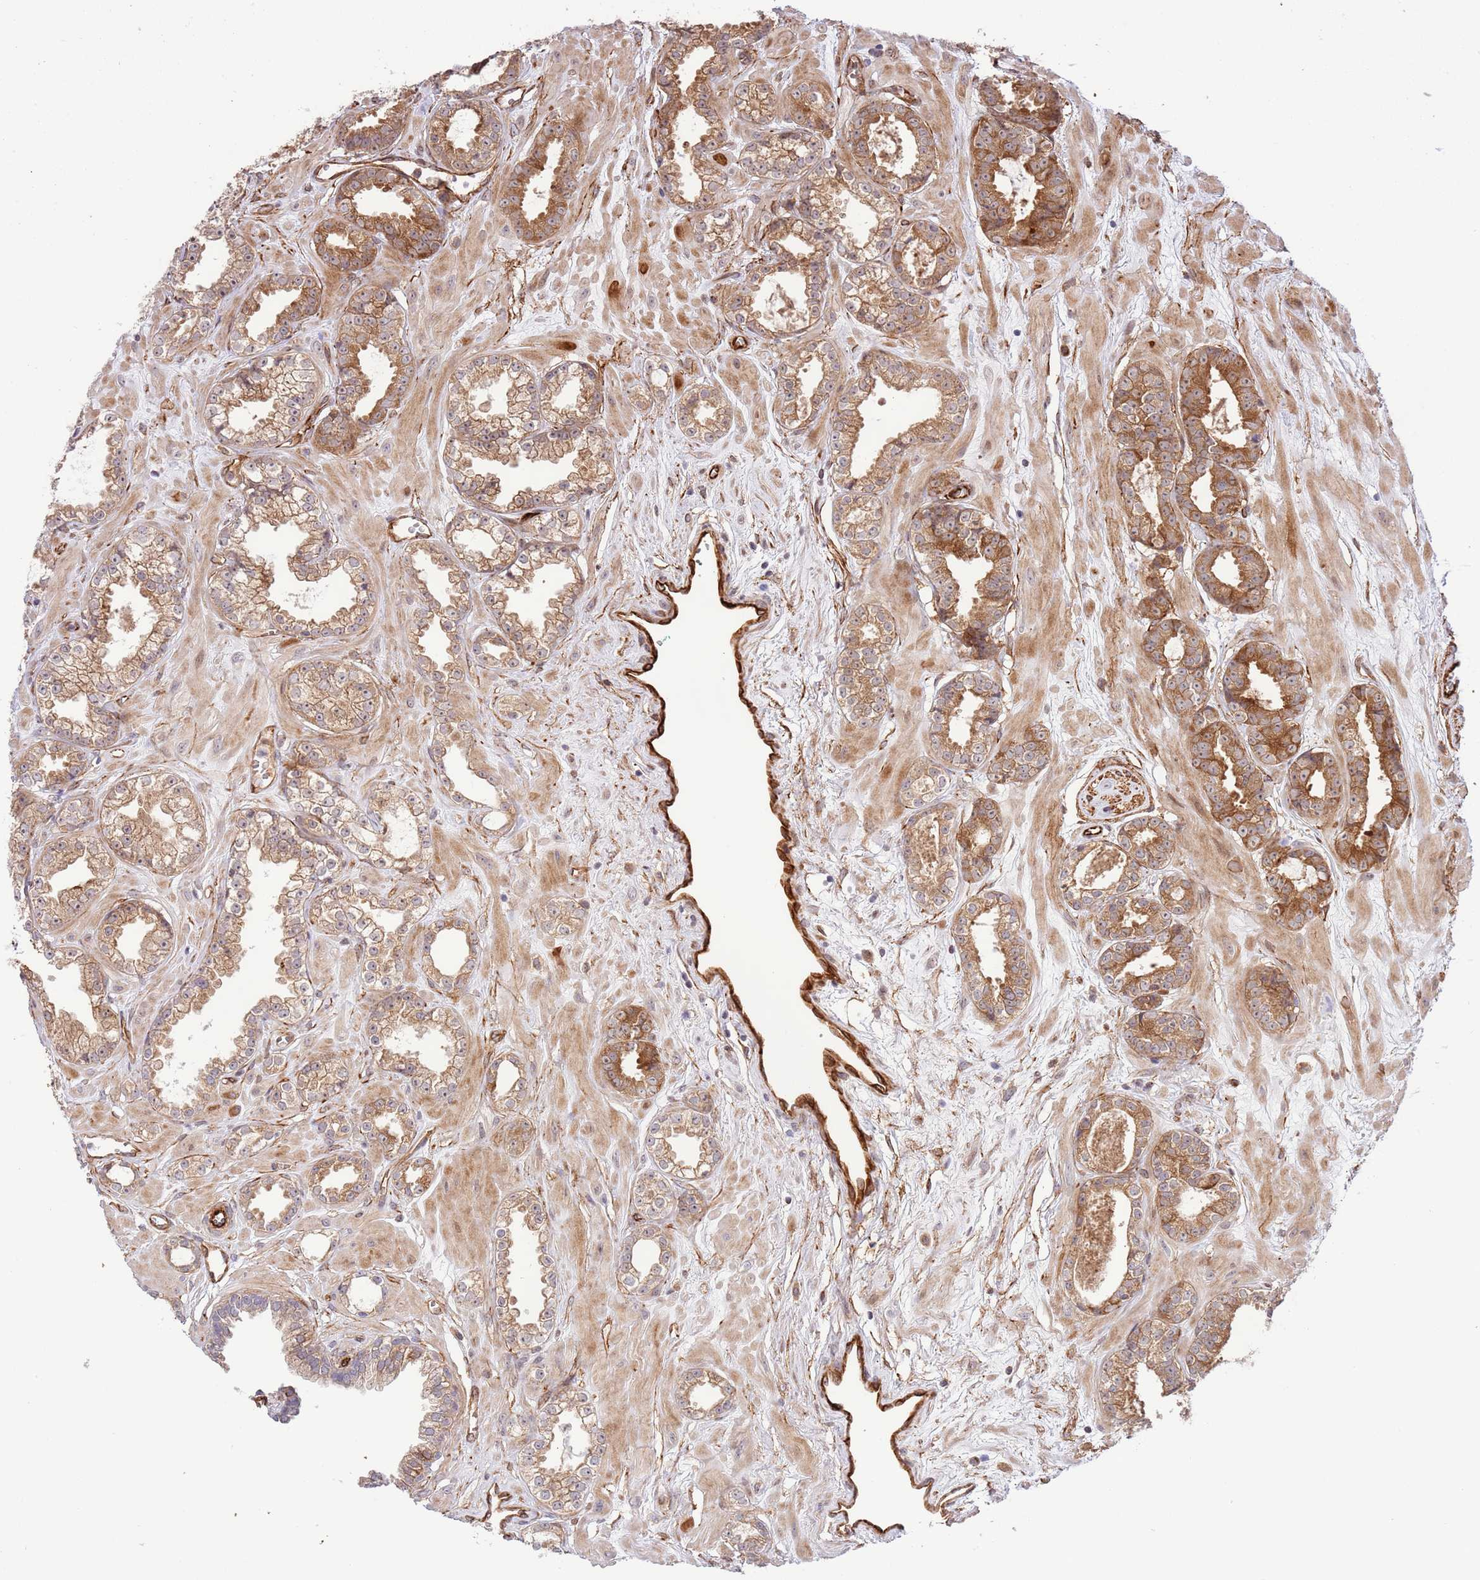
{"staining": {"intensity": "moderate", "quantity": ">75%", "location": "cytoplasmic/membranous"}, "tissue": "prostate cancer", "cell_type": "Tumor cells", "image_type": "cancer", "snomed": [{"axis": "morphology", "description": "Adenocarcinoma, Low grade"}, {"axis": "topography", "description": "Prostate"}], "caption": "Prostate cancer was stained to show a protein in brown. There is medium levels of moderate cytoplasmic/membranous positivity in approximately >75% of tumor cells.", "gene": "NEK3", "patient": {"sex": "male", "age": 60}}